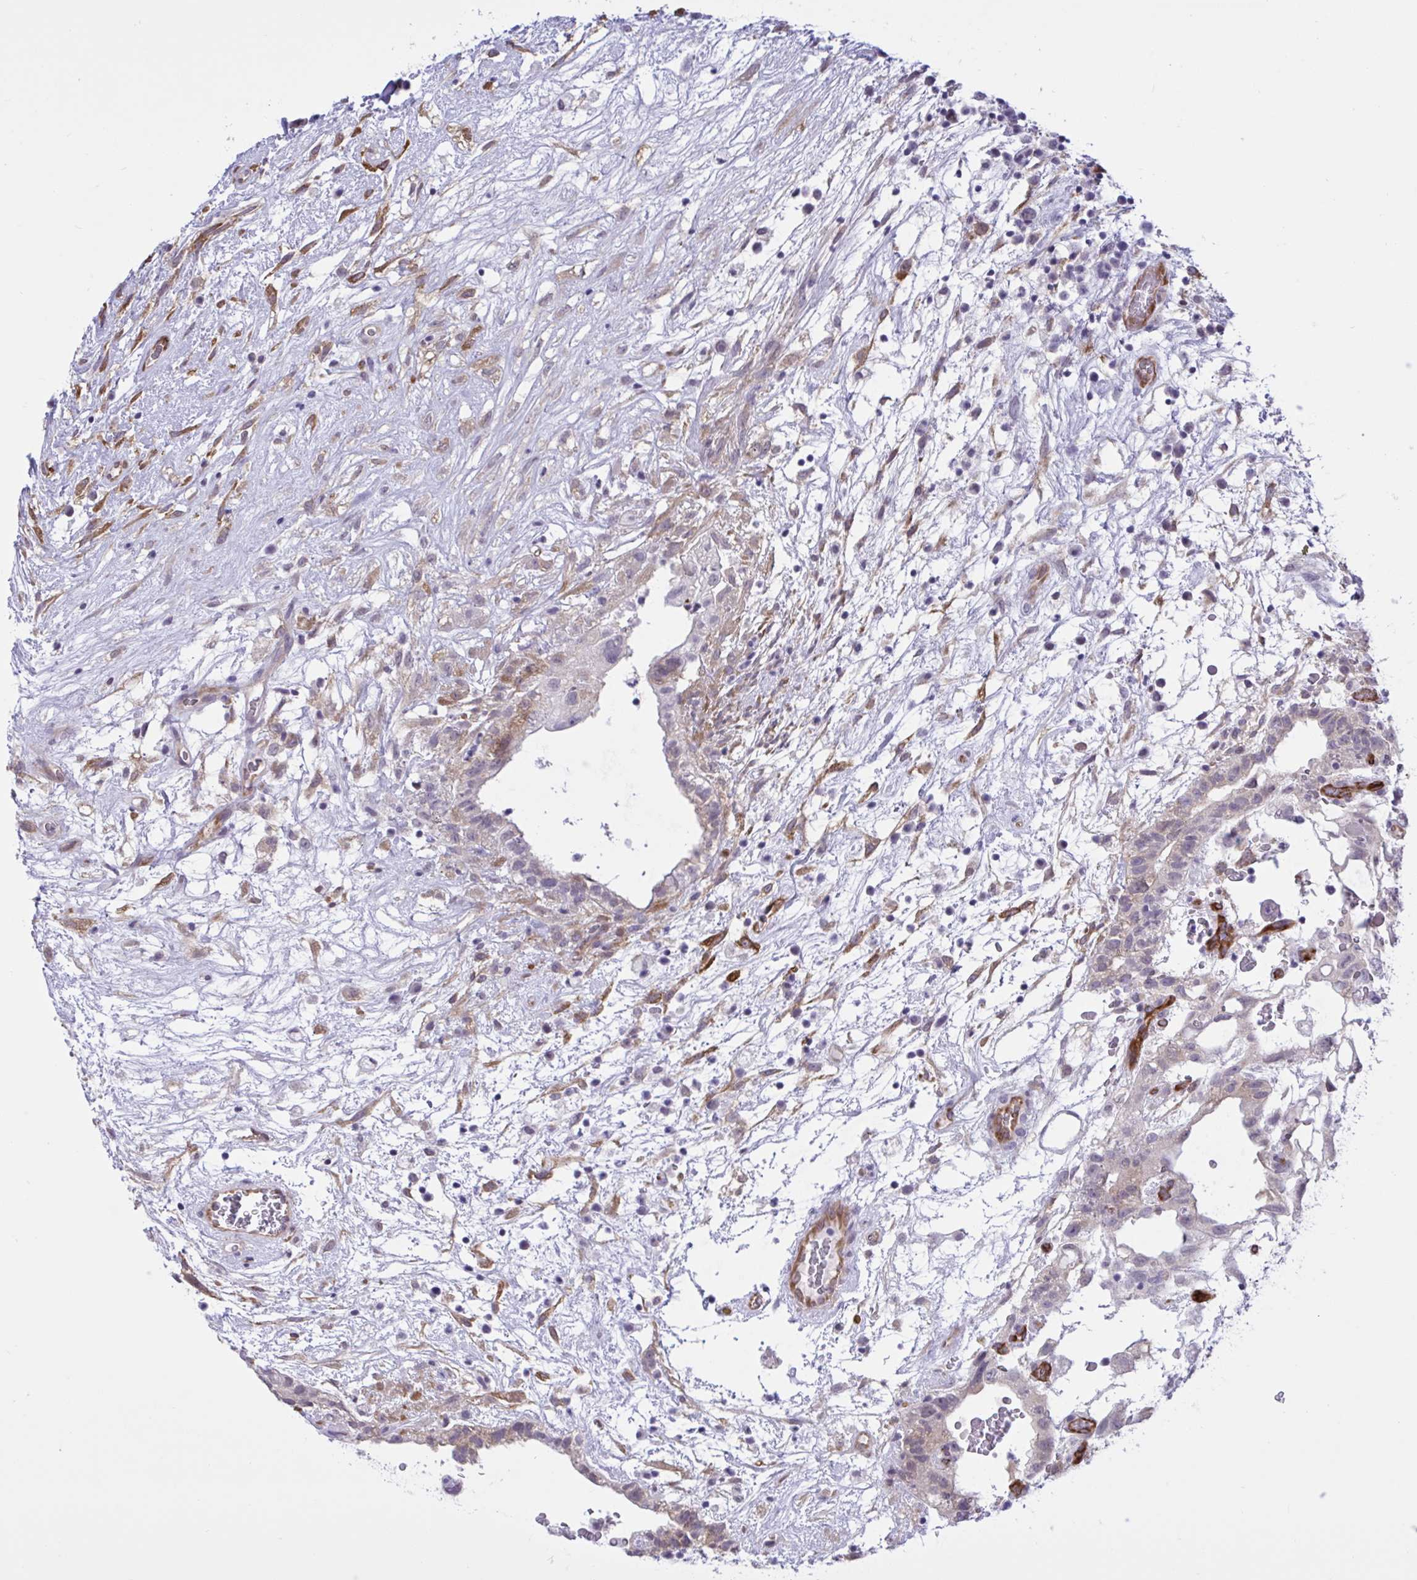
{"staining": {"intensity": "negative", "quantity": "none", "location": "none"}, "tissue": "testis cancer", "cell_type": "Tumor cells", "image_type": "cancer", "snomed": [{"axis": "morphology", "description": "Normal tissue, NOS"}, {"axis": "morphology", "description": "Carcinoma, Embryonal, NOS"}, {"axis": "topography", "description": "Testis"}], "caption": "The immunohistochemistry image has no significant expression in tumor cells of testis embryonal carcinoma tissue. (Stains: DAB (3,3'-diaminobenzidine) immunohistochemistry (IHC) with hematoxylin counter stain, Microscopy: brightfield microscopy at high magnification).", "gene": "EML1", "patient": {"sex": "male", "age": 32}}